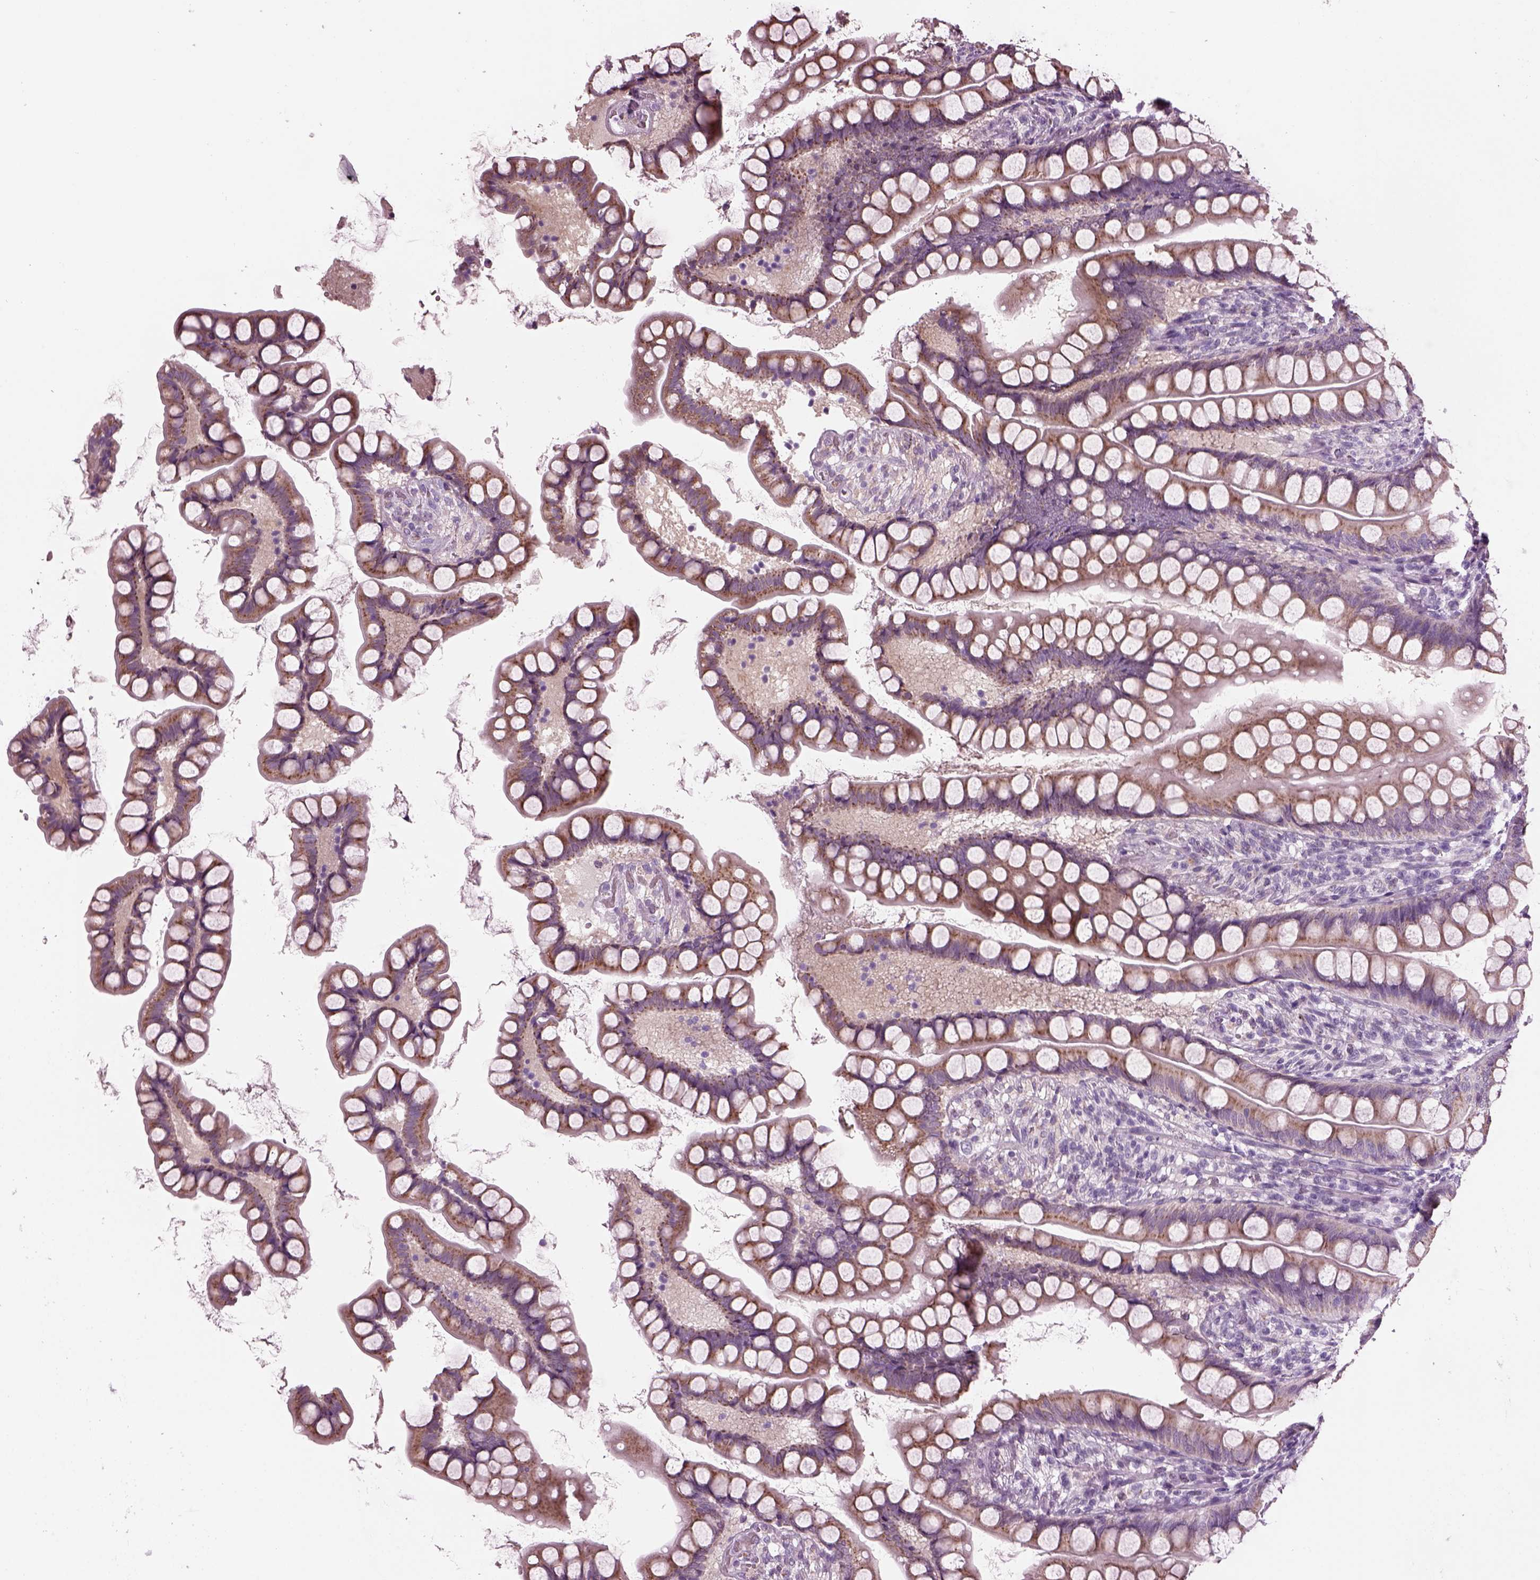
{"staining": {"intensity": "moderate", "quantity": ">75%", "location": "cytoplasmic/membranous,nuclear"}, "tissue": "small intestine", "cell_type": "Glandular cells", "image_type": "normal", "snomed": [{"axis": "morphology", "description": "Normal tissue, NOS"}, {"axis": "topography", "description": "Small intestine"}], "caption": "The image exhibits immunohistochemical staining of normal small intestine. There is moderate cytoplasmic/membranous,nuclear positivity is present in about >75% of glandular cells.", "gene": "PRR9", "patient": {"sex": "male", "age": 70}}